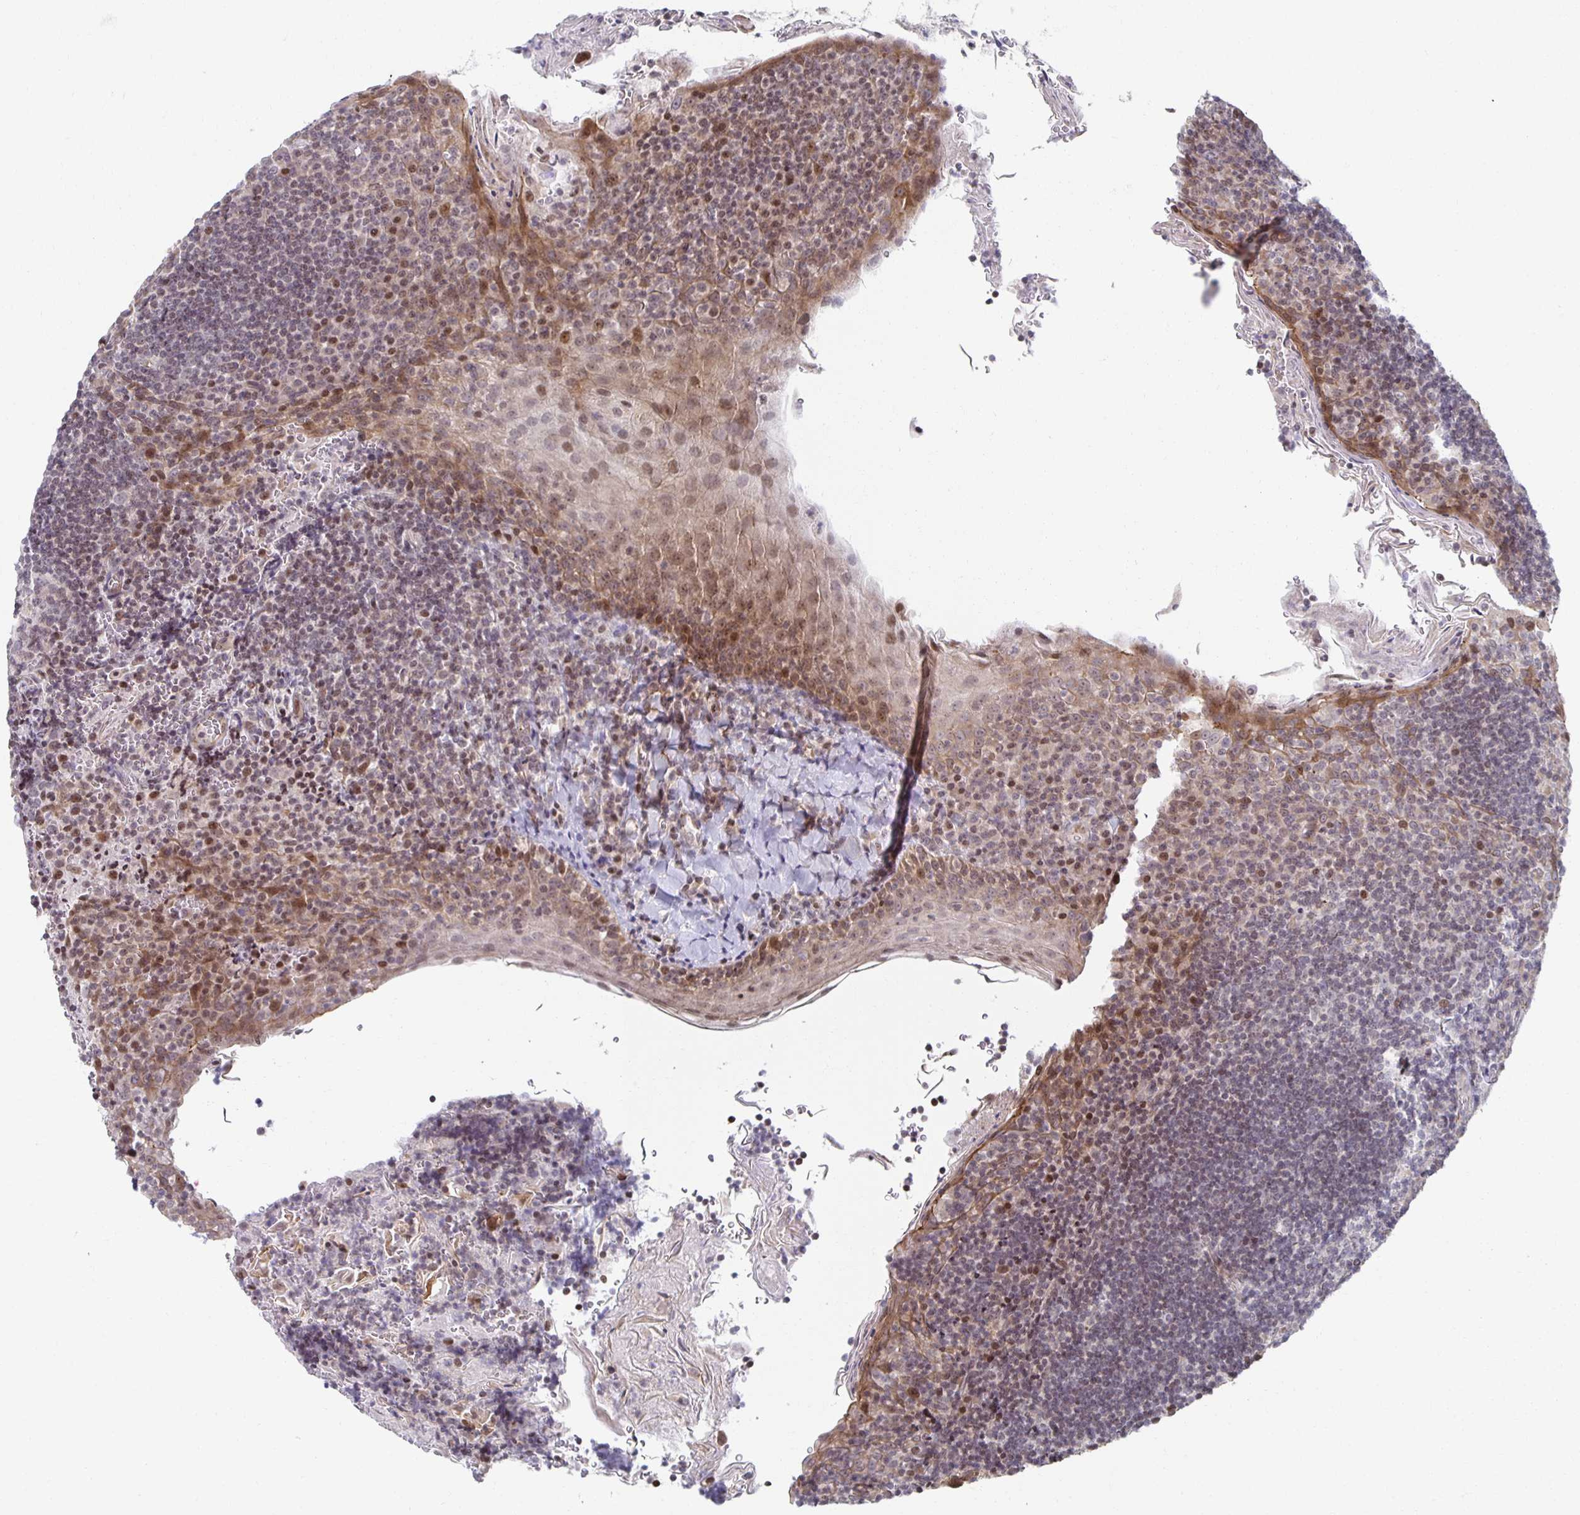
{"staining": {"intensity": "weak", "quantity": "<25%", "location": "nuclear"}, "tissue": "tonsil", "cell_type": "Germinal center cells", "image_type": "normal", "snomed": [{"axis": "morphology", "description": "Normal tissue, NOS"}, {"axis": "topography", "description": "Tonsil"}], "caption": "A high-resolution histopathology image shows immunohistochemistry (IHC) staining of benign tonsil, which displays no significant staining in germinal center cells.", "gene": "HCFC1R1", "patient": {"sex": "male", "age": 27}}